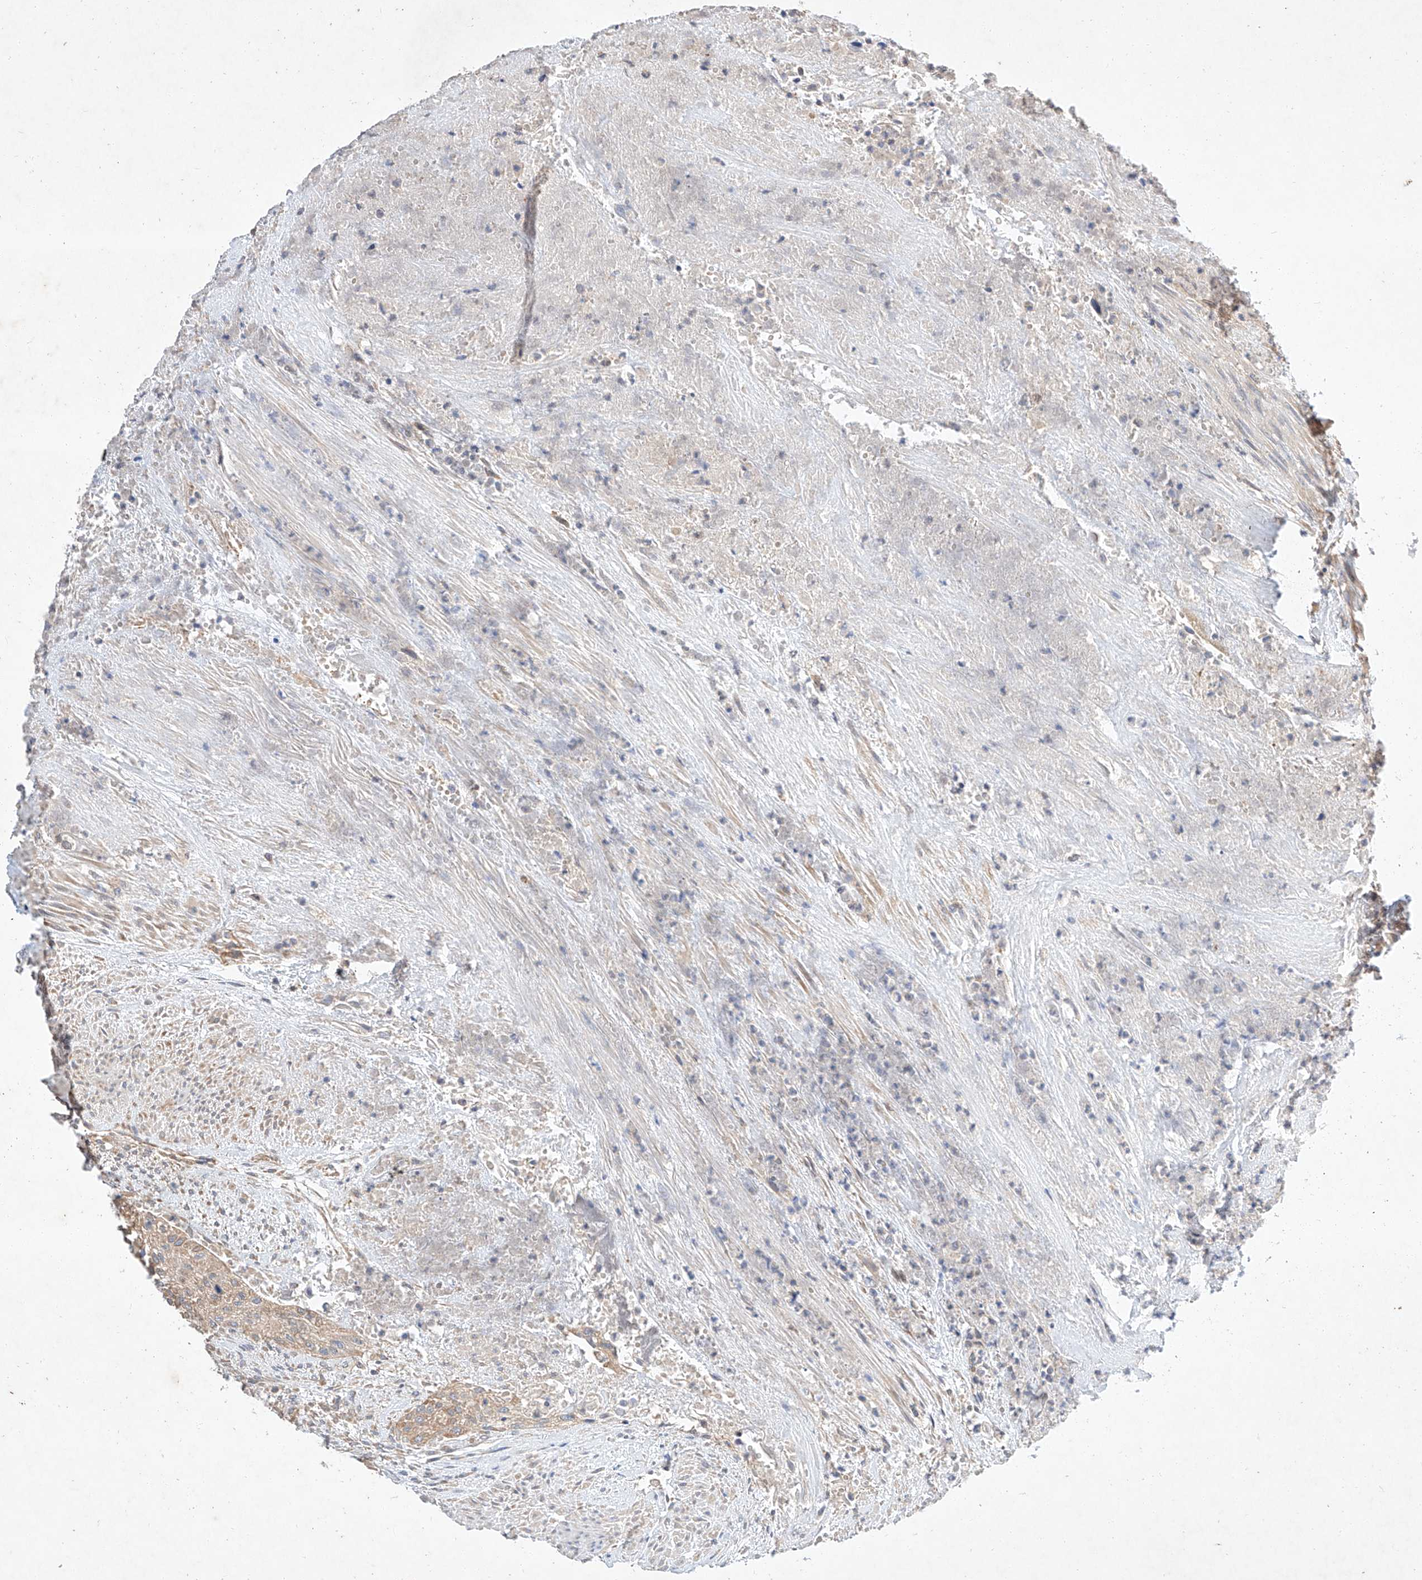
{"staining": {"intensity": "weak", "quantity": ">75%", "location": "cytoplasmic/membranous"}, "tissue": "urothelial cancer", "cell_type": "Tumor cells", "image_type": "cancer", "snomed": [{"axis": "morphology", "description": "Urothelial carcinoma, High grade"}, {"axis": "topography", "description": "Urinary bladder"}], "caption": "Brown immunohistochemical staining in human urothelial cancer demonstrates weak cytoplasmic/membranous expression in approximately >75% of tumor cells.", "gene": "C6orf118", "patient": {"sex": "male", "age": 35}}